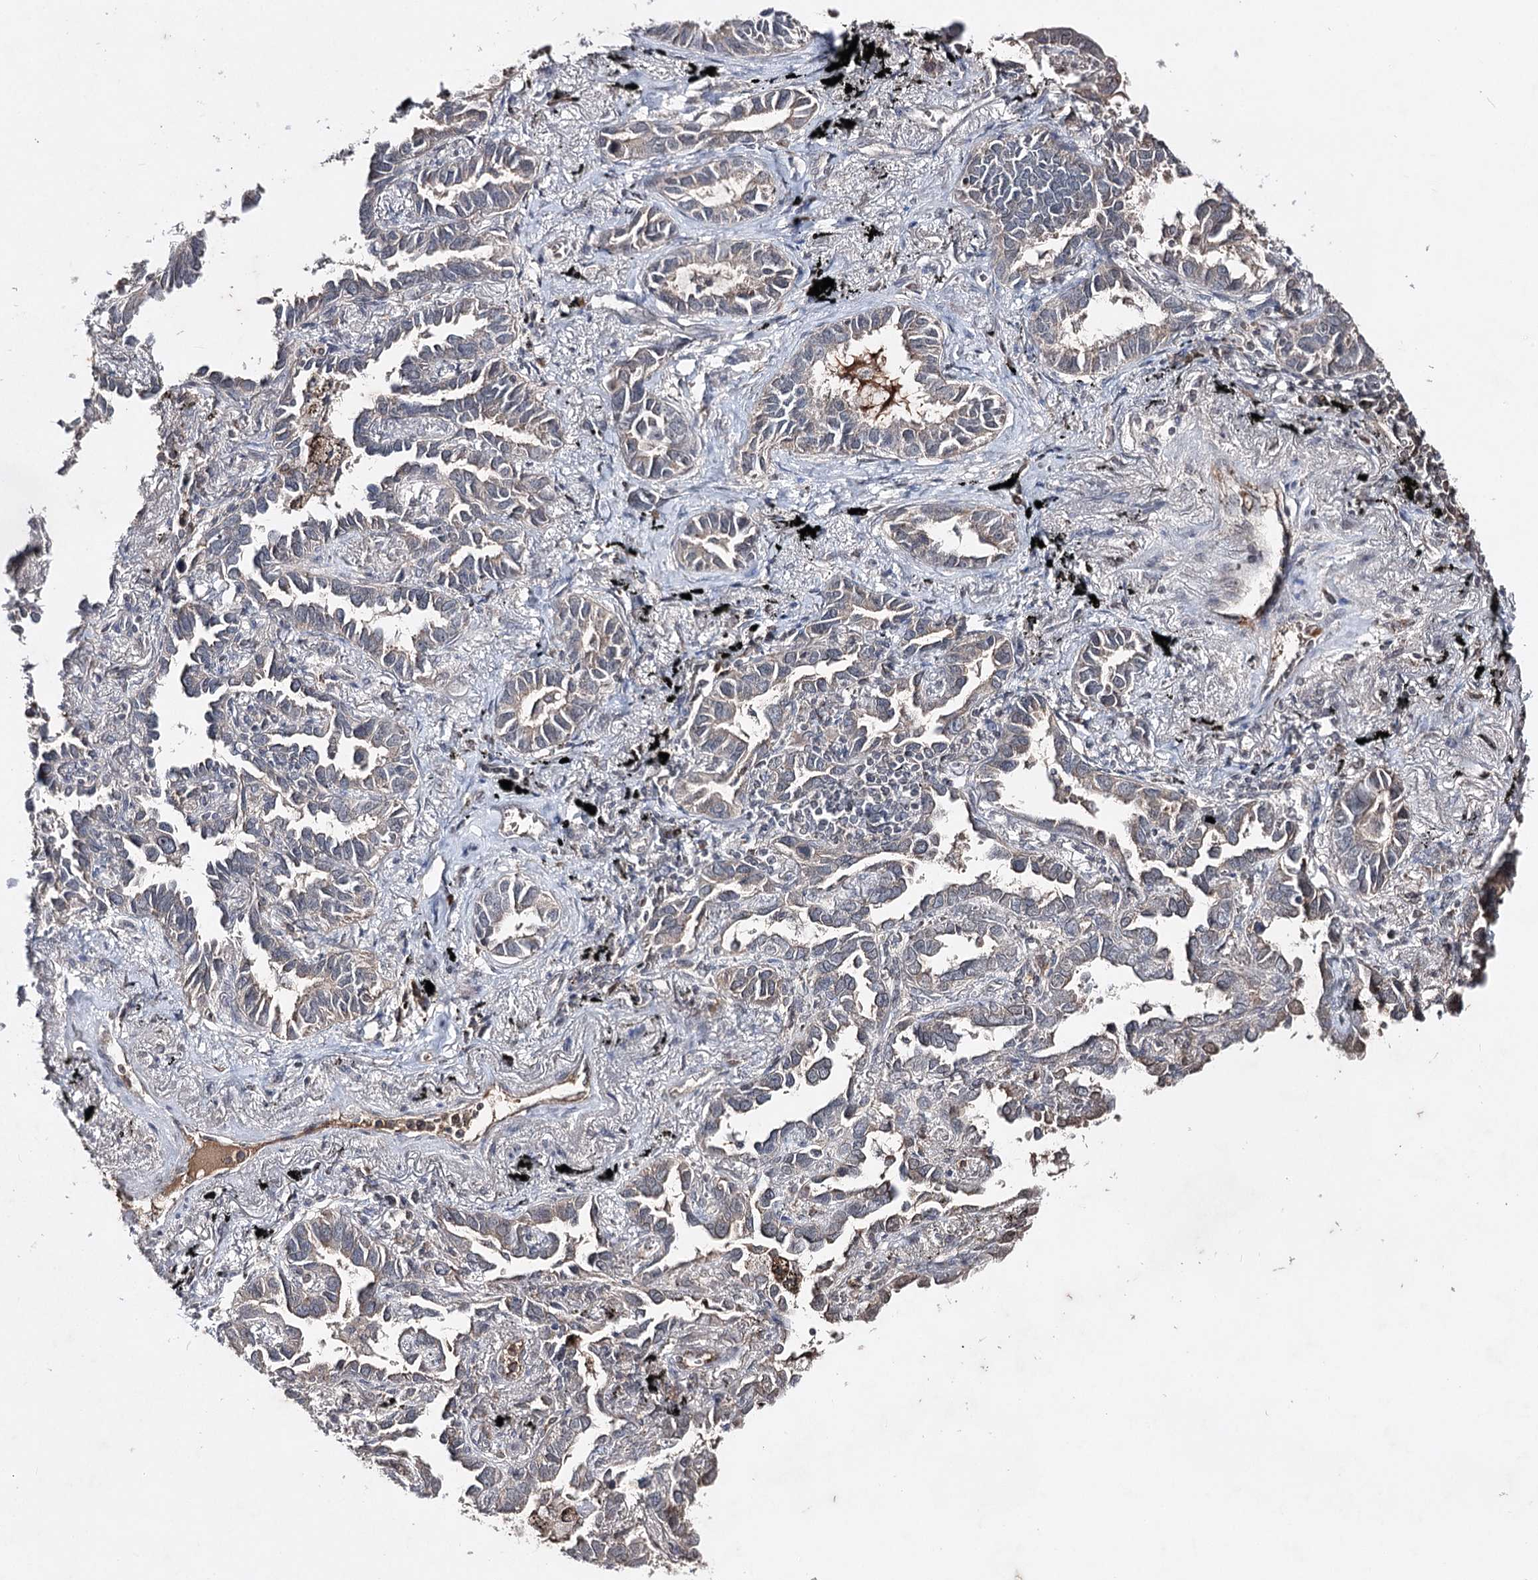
{"staining": {"intensity": "negative", "quantity": "none", "location": "none"}, "tissue": "lung cancer", "cell_type": "Tumor cells", "image_type": "cancer", "snomed": [{"axis": "morphology", "description": "Adenocarcinoma, NOS"}, {"axis": "topography", "description": "Lung"}], "caption": "Immunohistochemistry histopathology image of neoplastic tissue: lung cancer (adenocarcinoma) stained with DAB (3,3'-diaminobenzidine) exhibits no significant protein expression in tumor cells. (Brightfield microscopy of DAB immunohistochemistry (IHC) at high magnification).", "gene": "SYNGR3", "patient": {"sex": "male", "age": 67}}